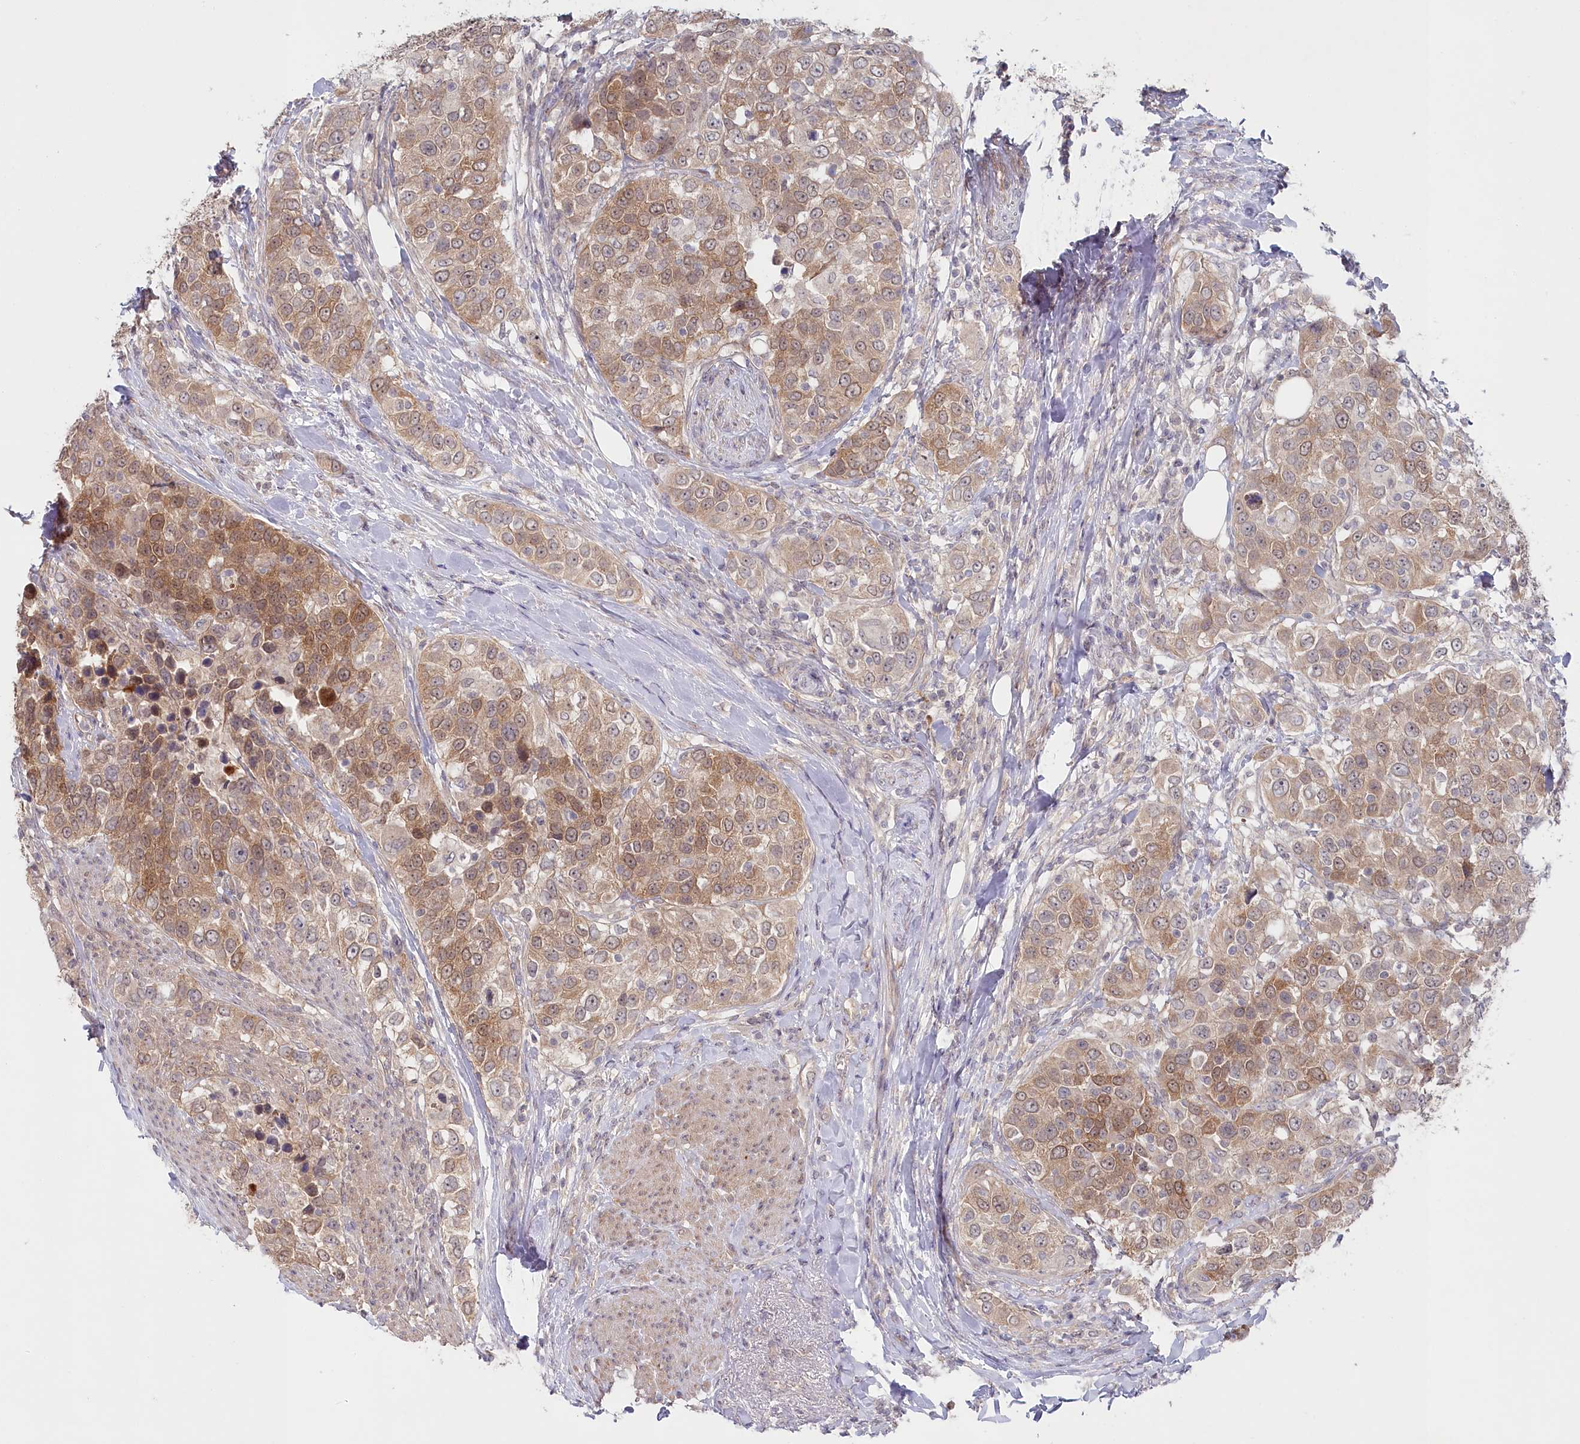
{"staining": {"intensity": "moderate", "quantity": ">75%", "location": "cytoplasmic/membranous"}, "tissue": "urothelial cancer", "cell_type": "Tumor cells", "image_type": "cancer", "snomed": [{"axis": "morphology", "description": "Urothelial carcinoma, High grade"}, {"axis": "topography", "description": "Urinary bladder"}], "caption": "High-magnification brightfield microscopy of urothelial cancer stained with DAB (brown) and counterstained with hematoxylin (blue). tumor cells exhibit moderate cytoplasmic/membranous expression is present in approximately>75% of cells.", "gene": "AAMDC", "patient": {"sex": "female", "age": 80}}